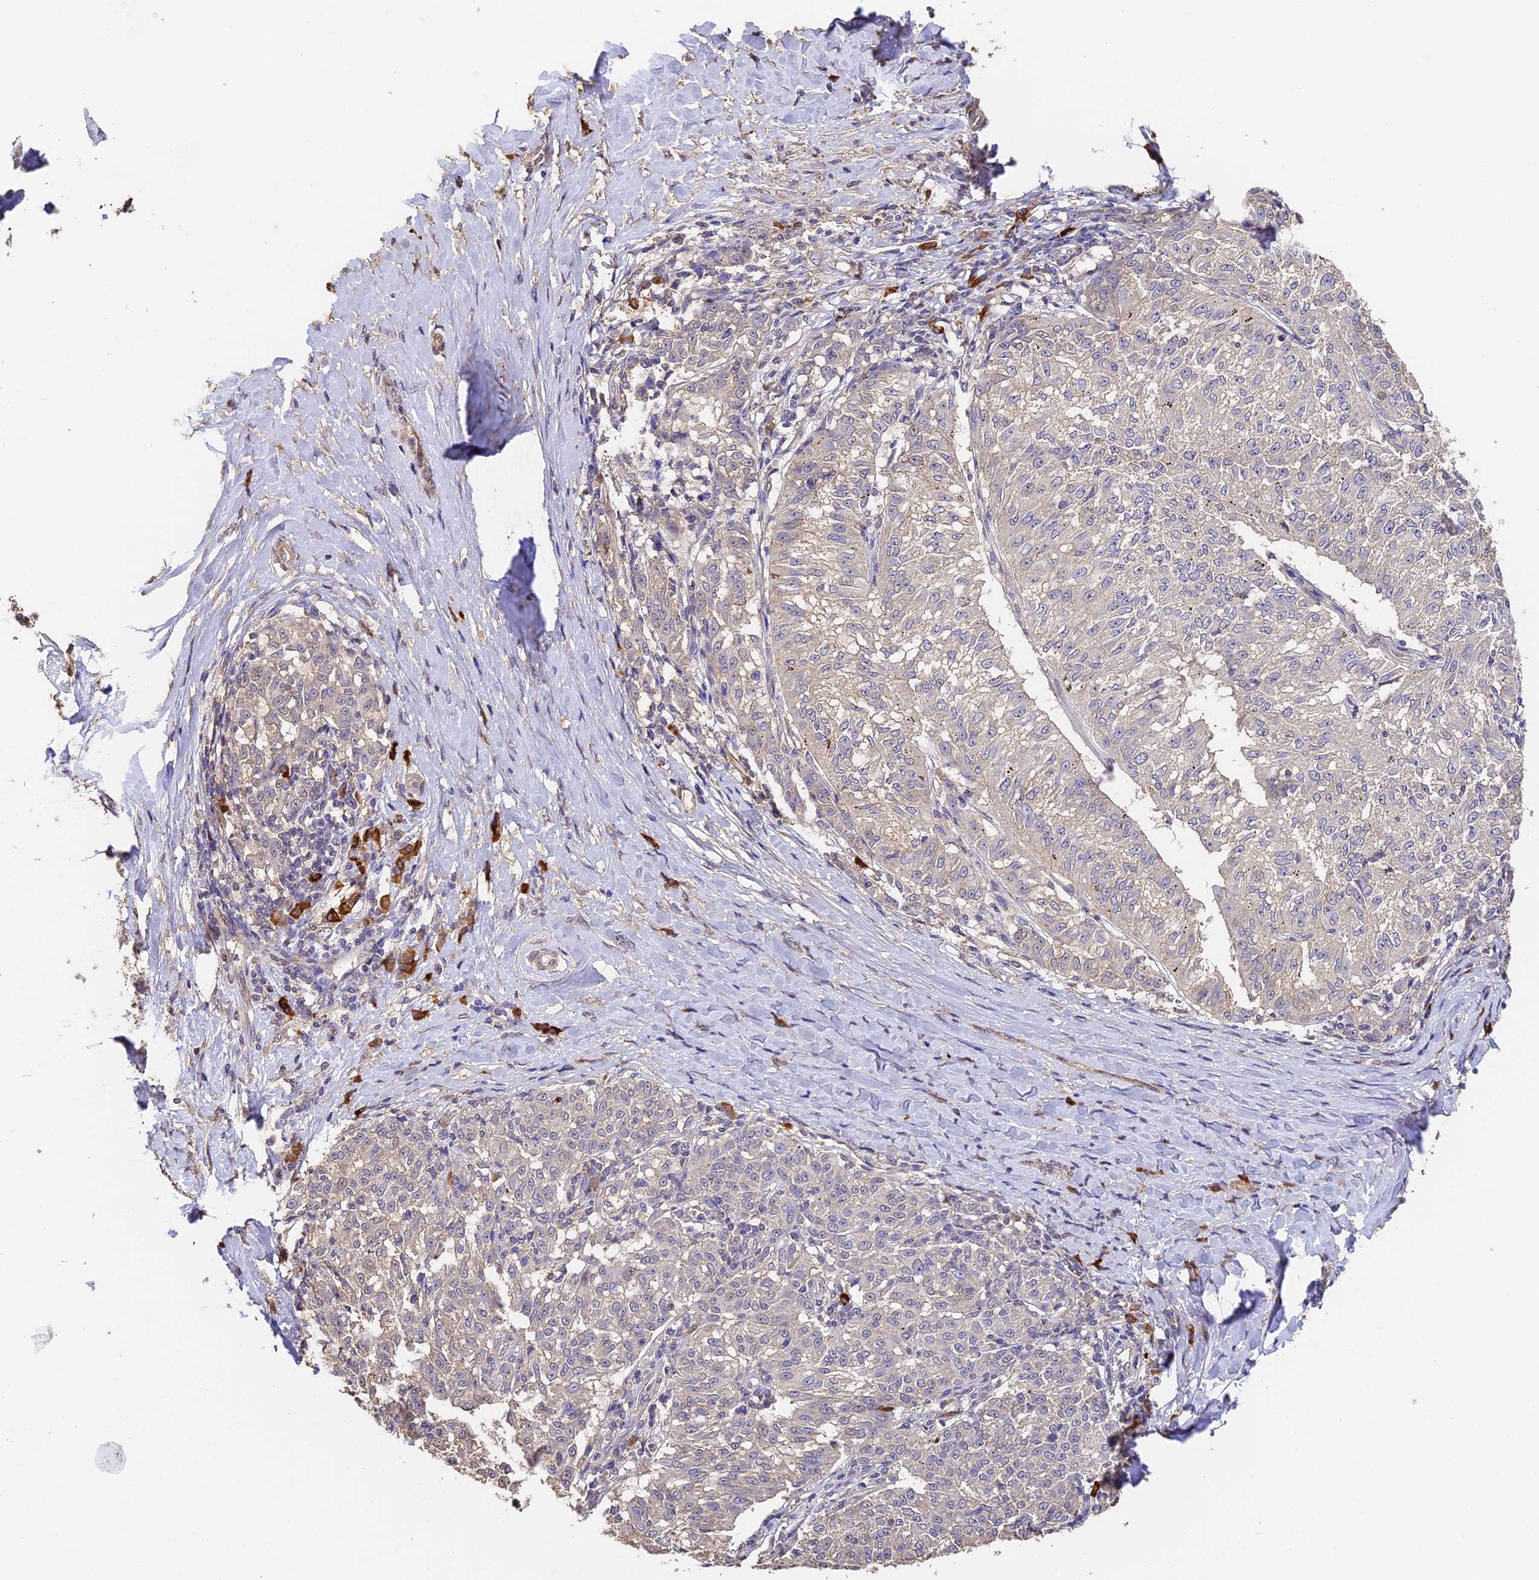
{"staining": {"intensity": "negative", "quantity": "none", "location": "none"}, "tissue": "melanoma", "cell_type": "Tumor cells", "image_type": "cancer", "snomed": [{"axis": "morphology", "description": "Malignant melanoma, NOS"}, {"axis": "topography", "description": "Skin"}], "caption": "This is an IHC histopathology image of malignant melanoma. There is no staining in tumor cells.", "gene": "SLC11A1", "patient": {"sex": "female", "age": 72}}